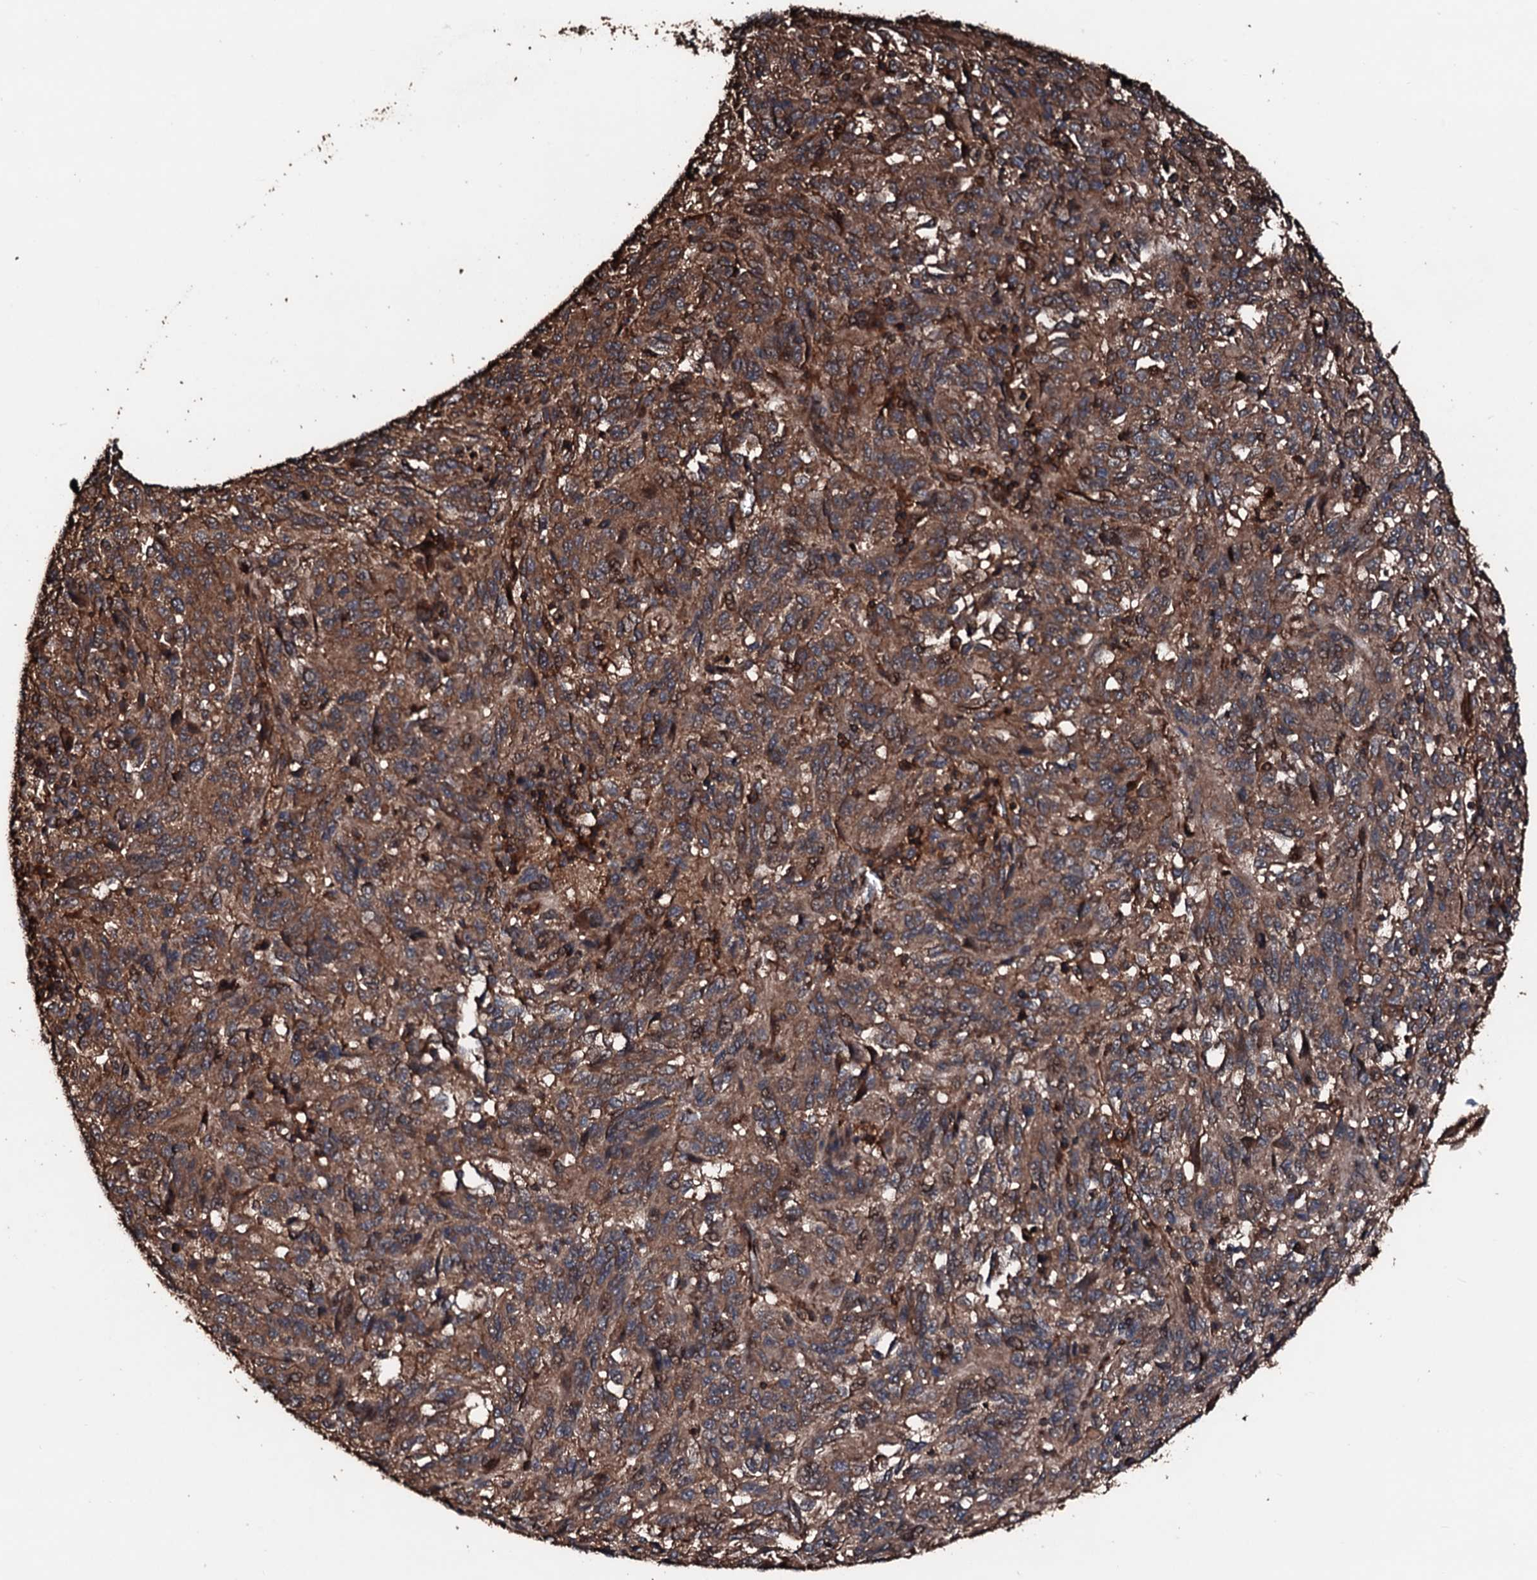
{"staining": {"intensity": "moderate", "quantity": ">75%", "location": "cytoplasmic/membranous"}, "tissue": "melanoma", "cell_type": "Tumor cells", "image_type": "cancer", "snomed": [{"axis": "morphology", "description": "Malignant melanoma, Metastatic site"}, {"axis": "topography", "description": "Lung"}], "caption": "Tumor cells display medium levels of moderate cytoplasmic/membranous positivity in approximately >75% of cells in malignant melanoma (metastatic site).", "gene": "KIF18A", "patient": {"sex": "male", "age": 64}}